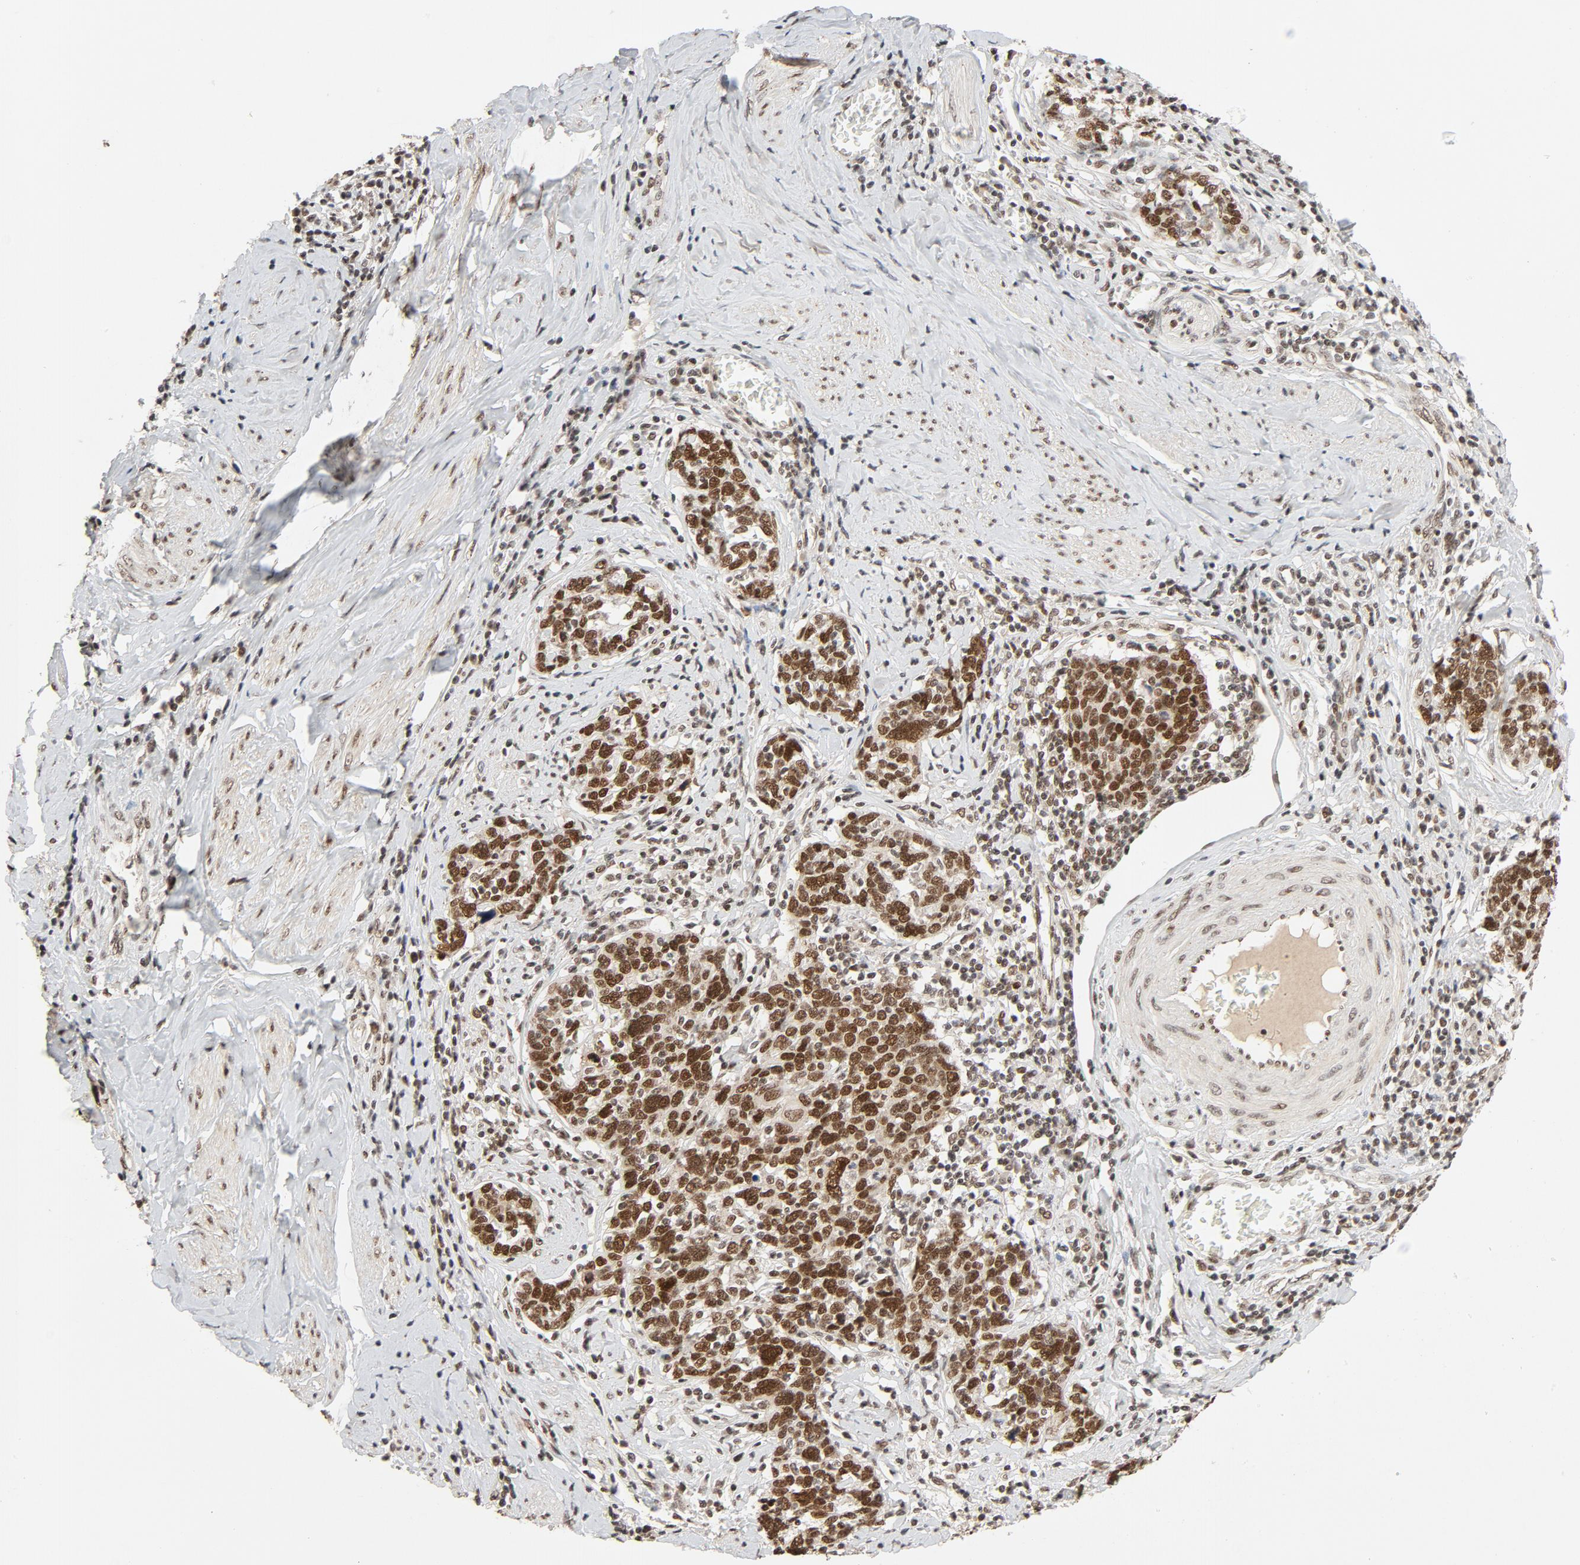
{"staining": {"intensity": "strong", "quantity": ">75%", "location": "nuclear"}, "tissue": "cervical cancer", "cell_type": "Tumor cells", "image_type": "cancer", "snomed": [{"axis": "morphology", "description": "Squamous cell carcinoma, NOS"}, {"axis": "topography", "description": "Cervix"}], "caption": "There is high levels of strong nuclear staining in tumor cells of squamous cell carcinoma (cervical), as demonstrated by immunohistochemical staining (brown color).", "gene": "SMARCD1", "patient": {"sex": "female", "age": 41}}